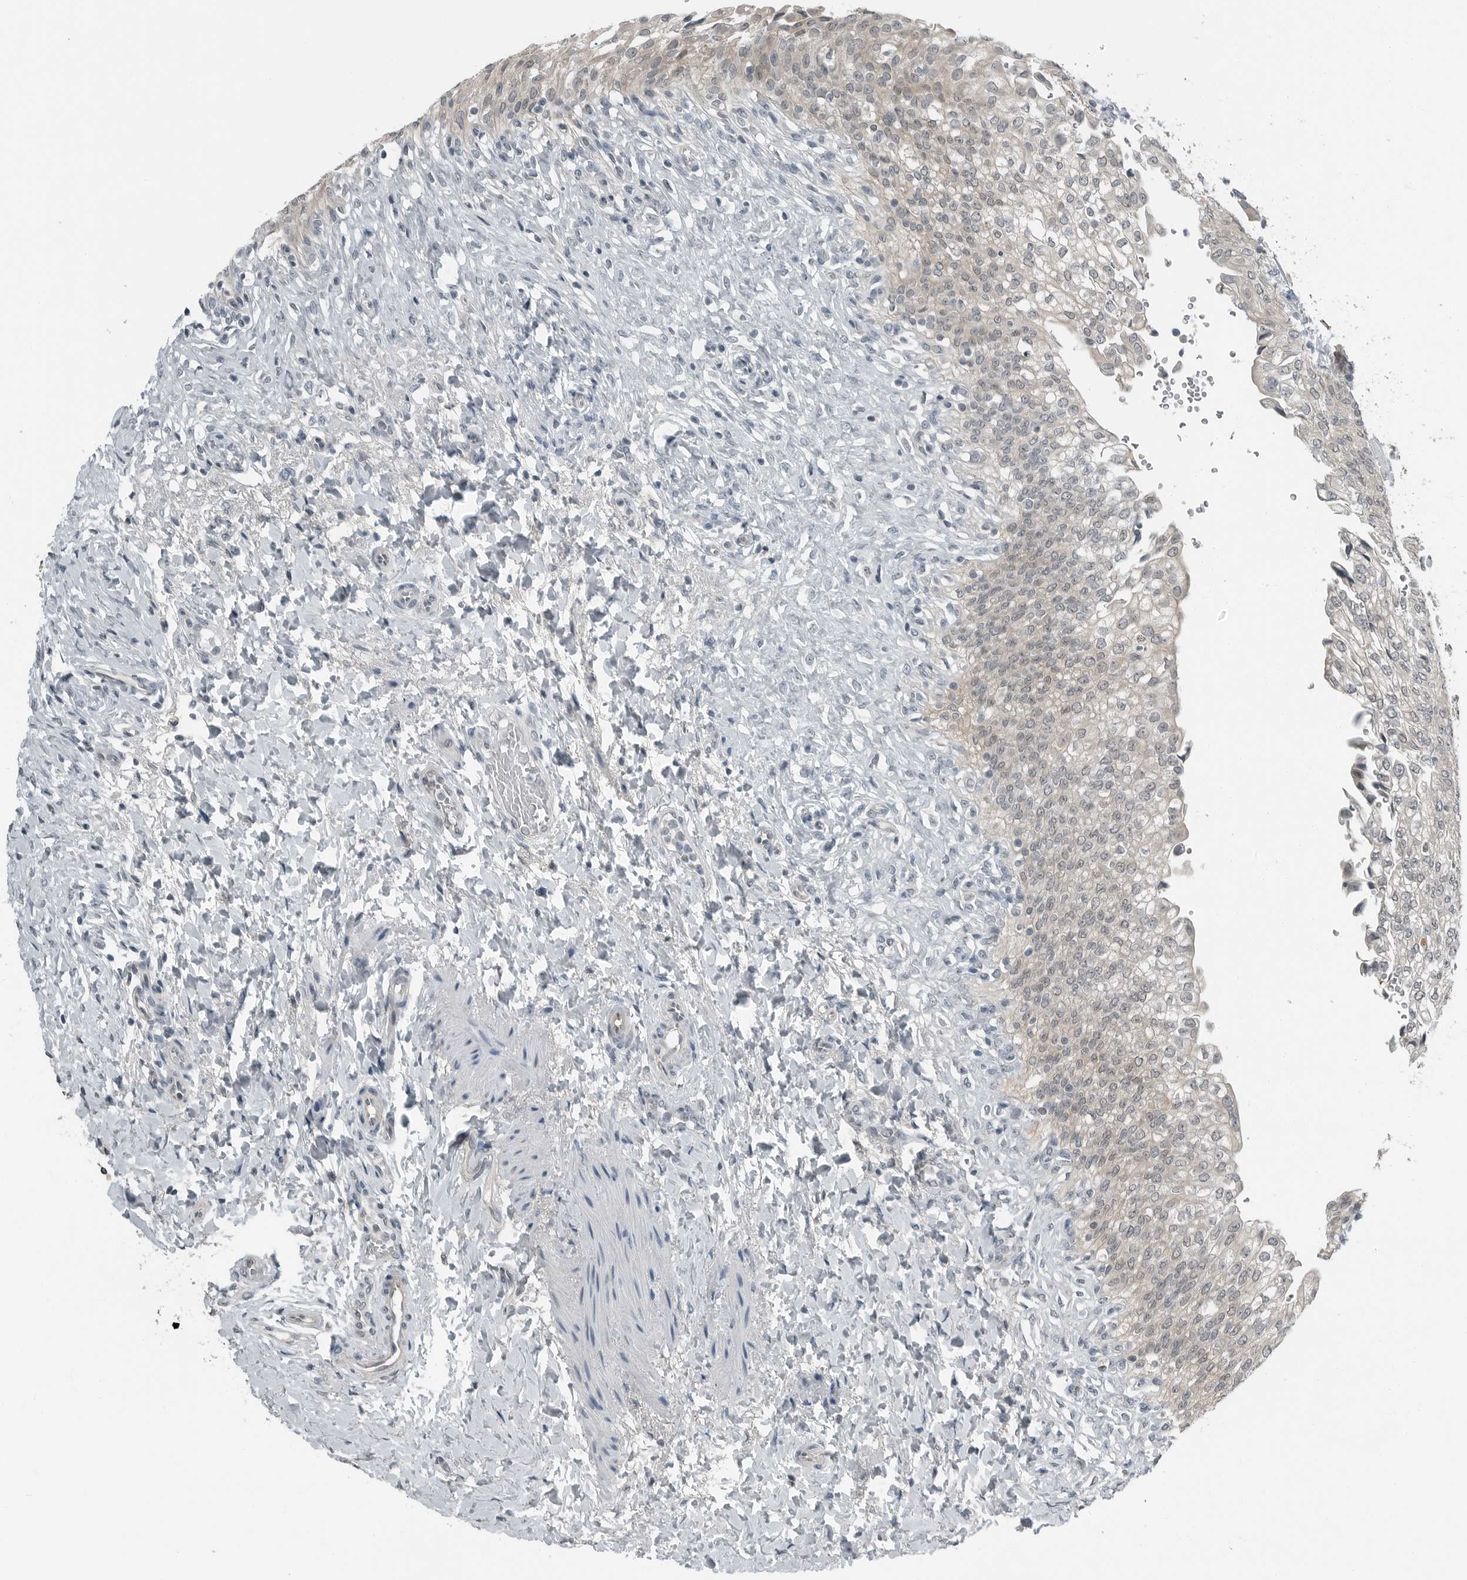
{"staining": {"intensity": "moderate", "quantity": "25%-75%", "location": "cytoplasmic/membranous,nuclear"}, "tissue": "urinary bladder", "cell_type": "Urothelial cells", "image_type": "normal", "snomed": [{"axis": "morphology", "description": "Urothelial carcinoma, High grade"}, {"axis": "topography", "description": "Urinary bladder"}], "caption": "Urothelial cells show medium levels of moderate cytoplasmic/membranous,nuclear positivity in about 25%-75% of cells in benign urinary bladder.", "gene": "ENSG00000286112", "patient": {"sex": "male", "age": 46}}